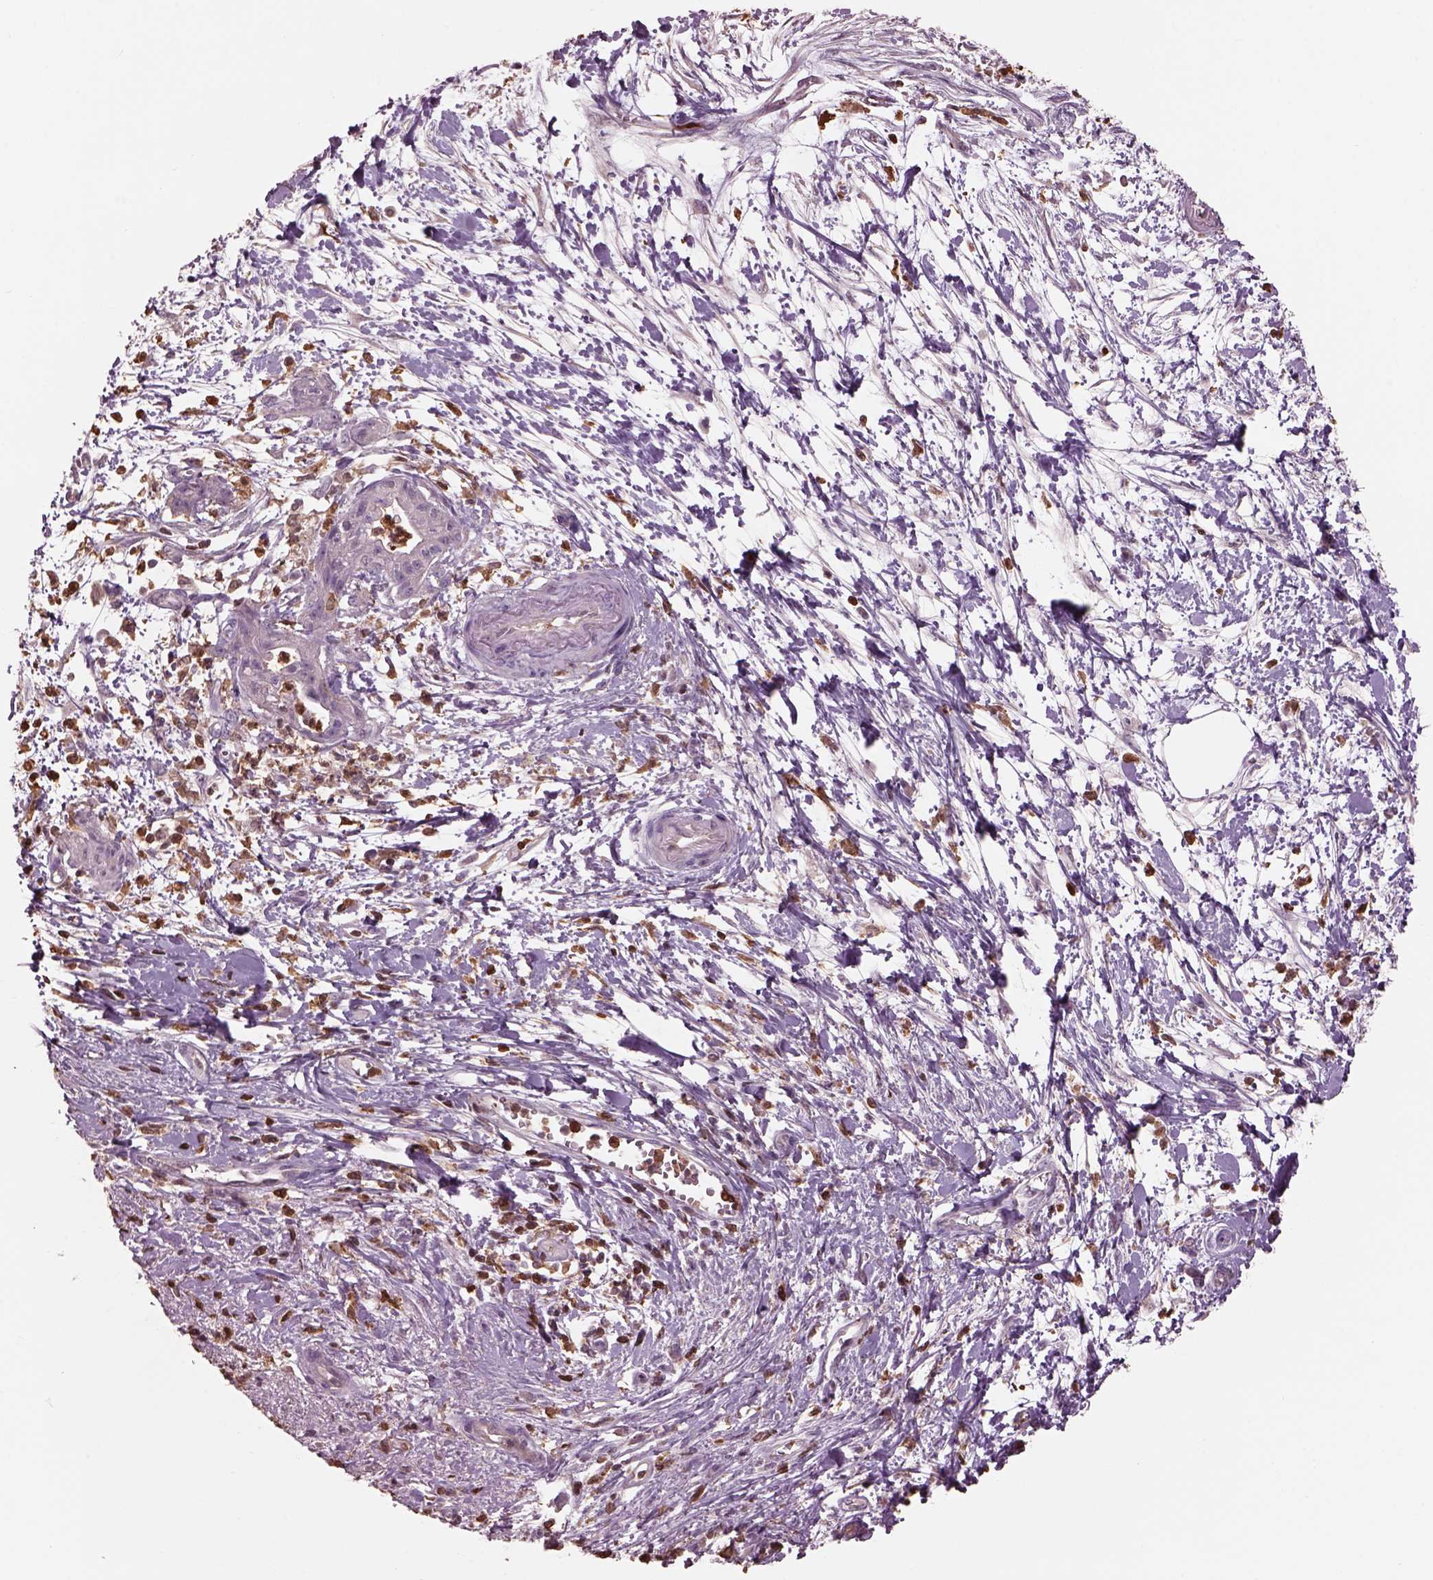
{"staining": {"intensity": "negative", "quantity": "none", "location": "none"}, "tissue": "pancreatic cancer", "cell_type": "Tumor cells", "image_type": "cancer", "snomed": [{"axis": "morphology", "description": "Normal tissue, NOS"}, {"axis": "morphology", "description": "Adenocarcinoma, NOS"}, {"axis": "topography", "description": "Lymph node"}, {"axis": "topography", "description": "Pancreas"}], "caption": "There is no significant expression in tumor cells of pancreatic adenocarcinoma.", "gene": "IL31RA", "patient": {"sex": "female", "age": 58}}